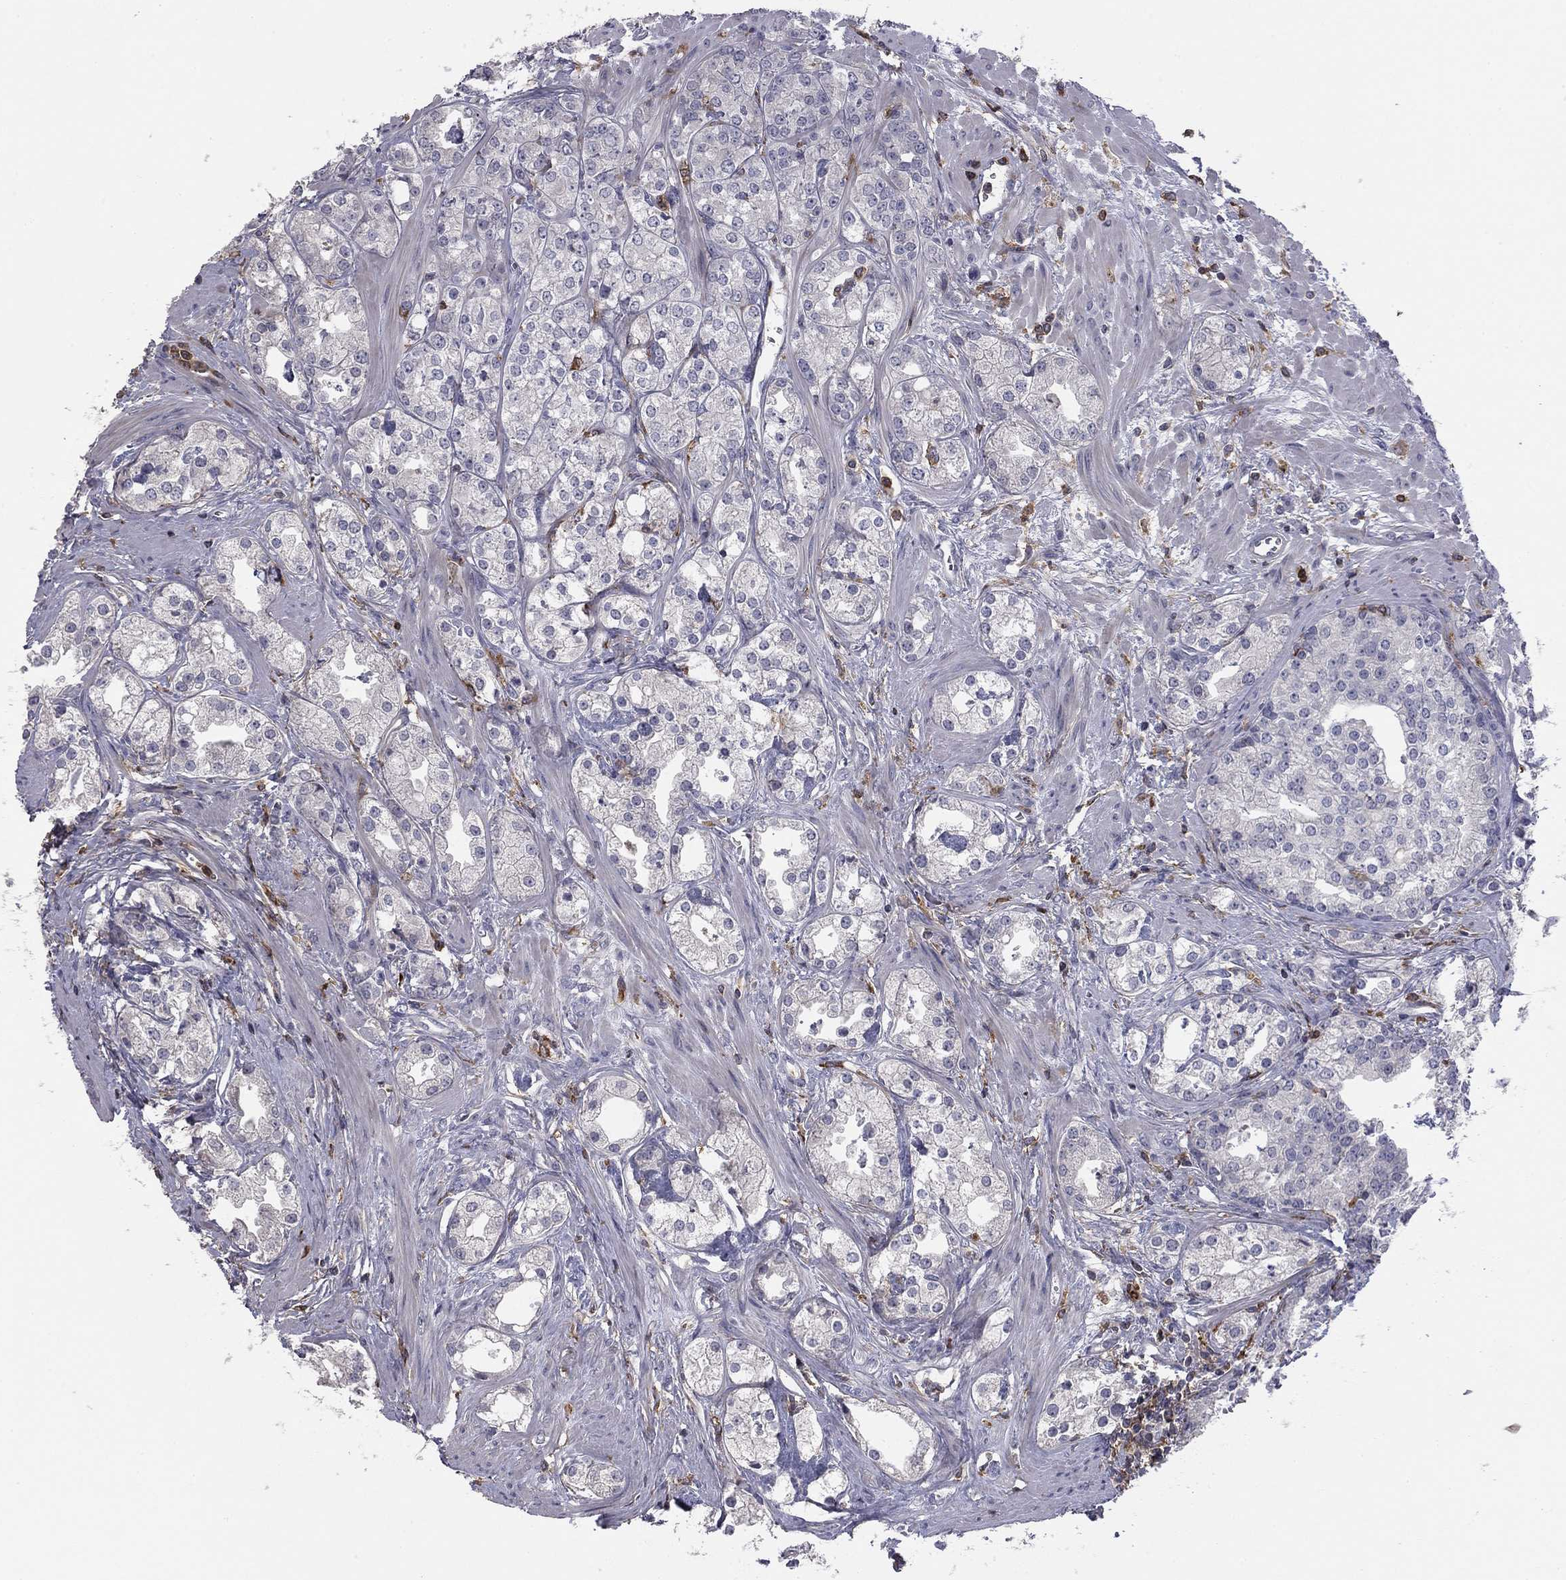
{"staining": {"intensity": "negative", "quantity": "none", "location": "none"}, "tissue": "prostate cancer", "cell_type": "Tumor cells", "image_type": "cancer", "snomed": [{"axis": "morphology", "description": "Adenocarcinoma, NOS"}, {"axis": "topography", "description": "Prostate and seminal vesicle, NOS"}, {"axis": "topography", "description": "Prostate"}], "caption": "Prostate adenocarcinoma was stained to show a protein in brown. There is no significant positivity in tumor cells.", "gene": "PLCB2", "patient": {"sex": "male", "age": 62}}